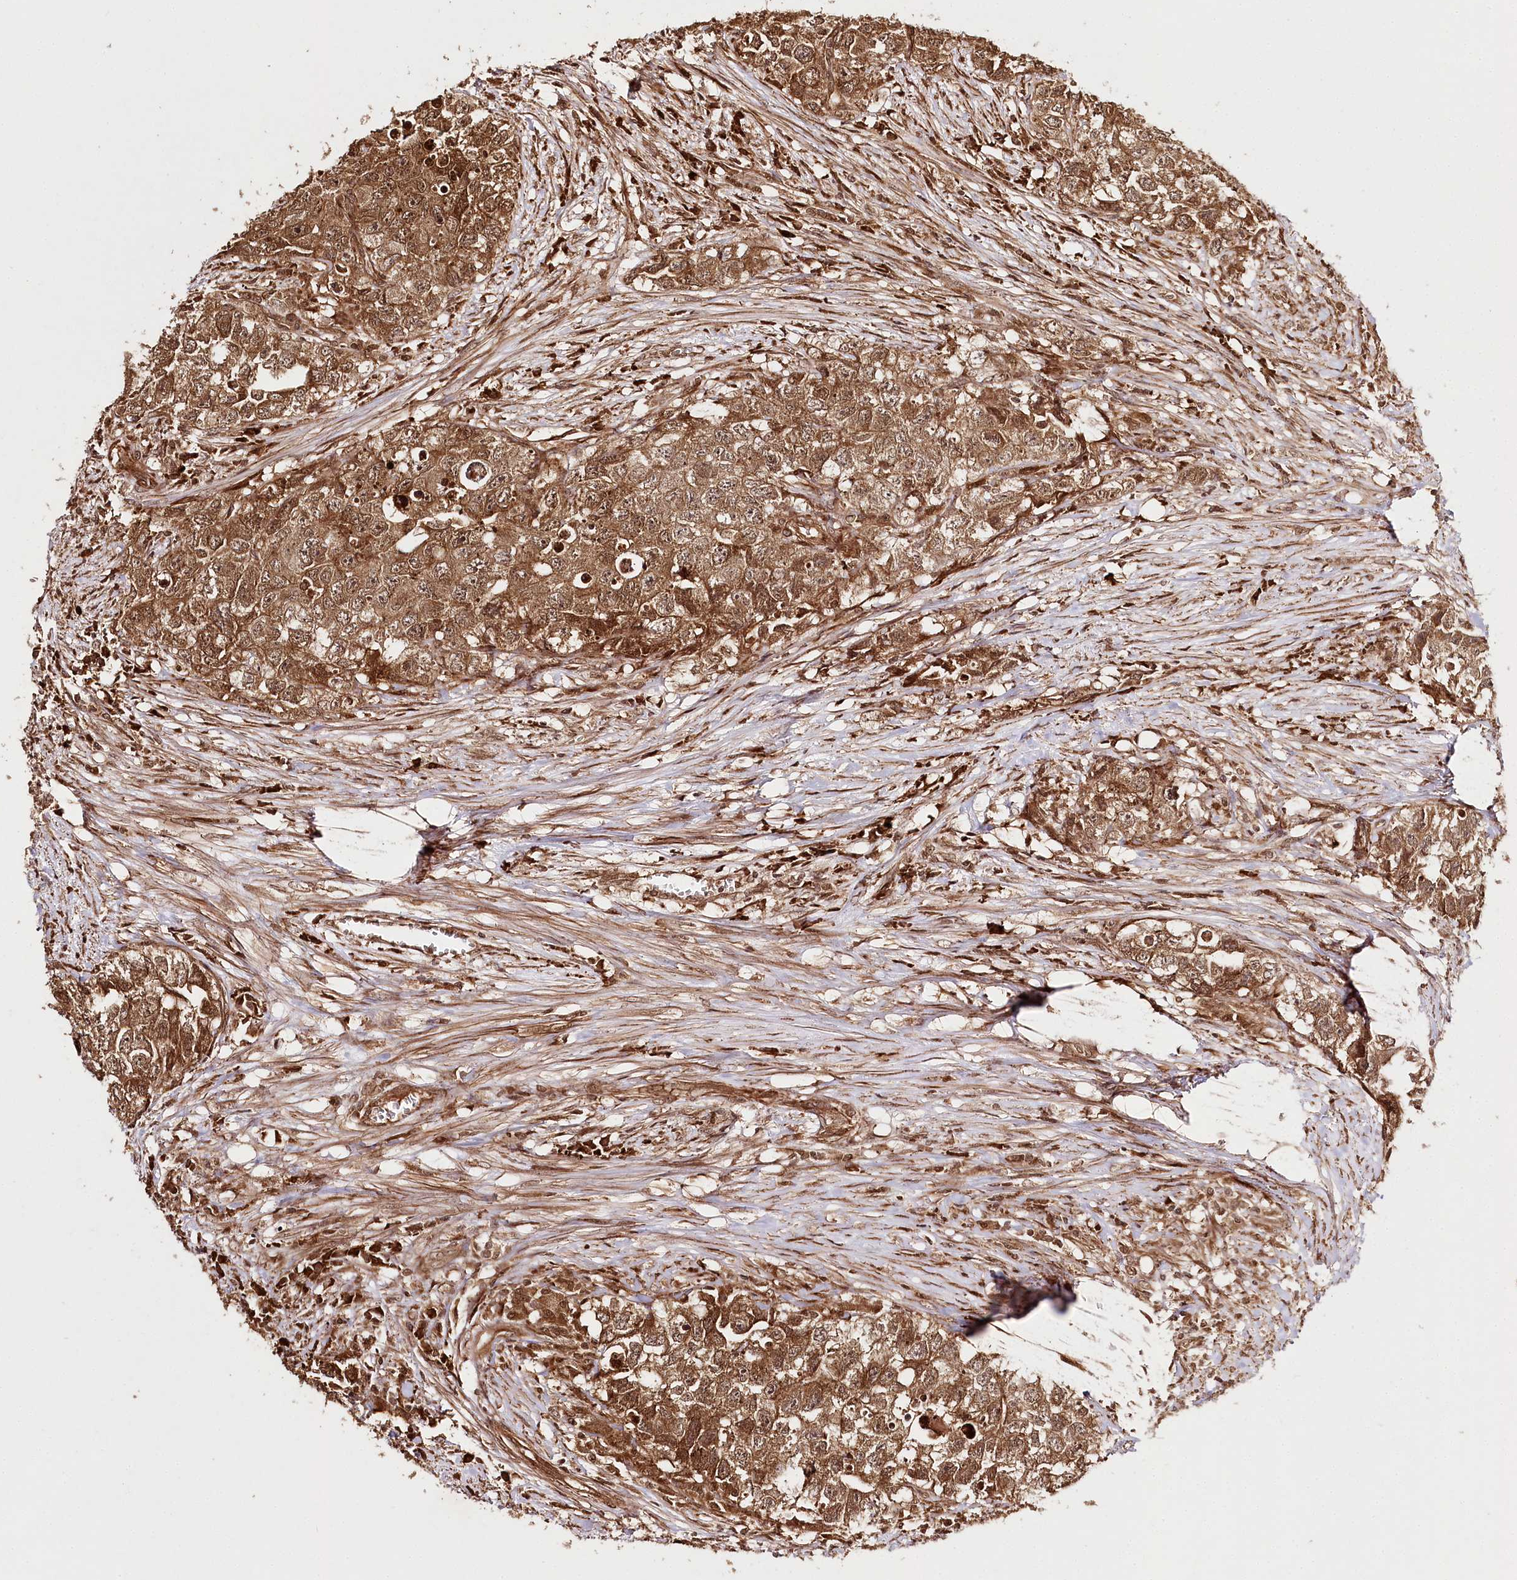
{"staining": {"intensity": "moderate", "quantity": ">75%", "location": "cytoplasmic/membranous,nuclear"}, "tissue": "testis cancer", "cell_type": "Tumor cells", "image_type": "cancer", "snomed": [{"axis": "morphology", "description": "Seminoma, NOS"}, {"axis": "morphology", "description": "Carcinoma, Embryonal, NOS"}, {"axis": "topography", "description": "Testis"}], "caption": "The image displays a brown stain indicating the presence of a protein in the cytoplasmic/membranous and nuclear of tumor cells in testis embryonal carcinoma. Immunohistochemistry stains the protein of interest in brown and the nuclei are stained blue.", "gene": "ULK2", "patient": {"sex": "male", "age": 43}}